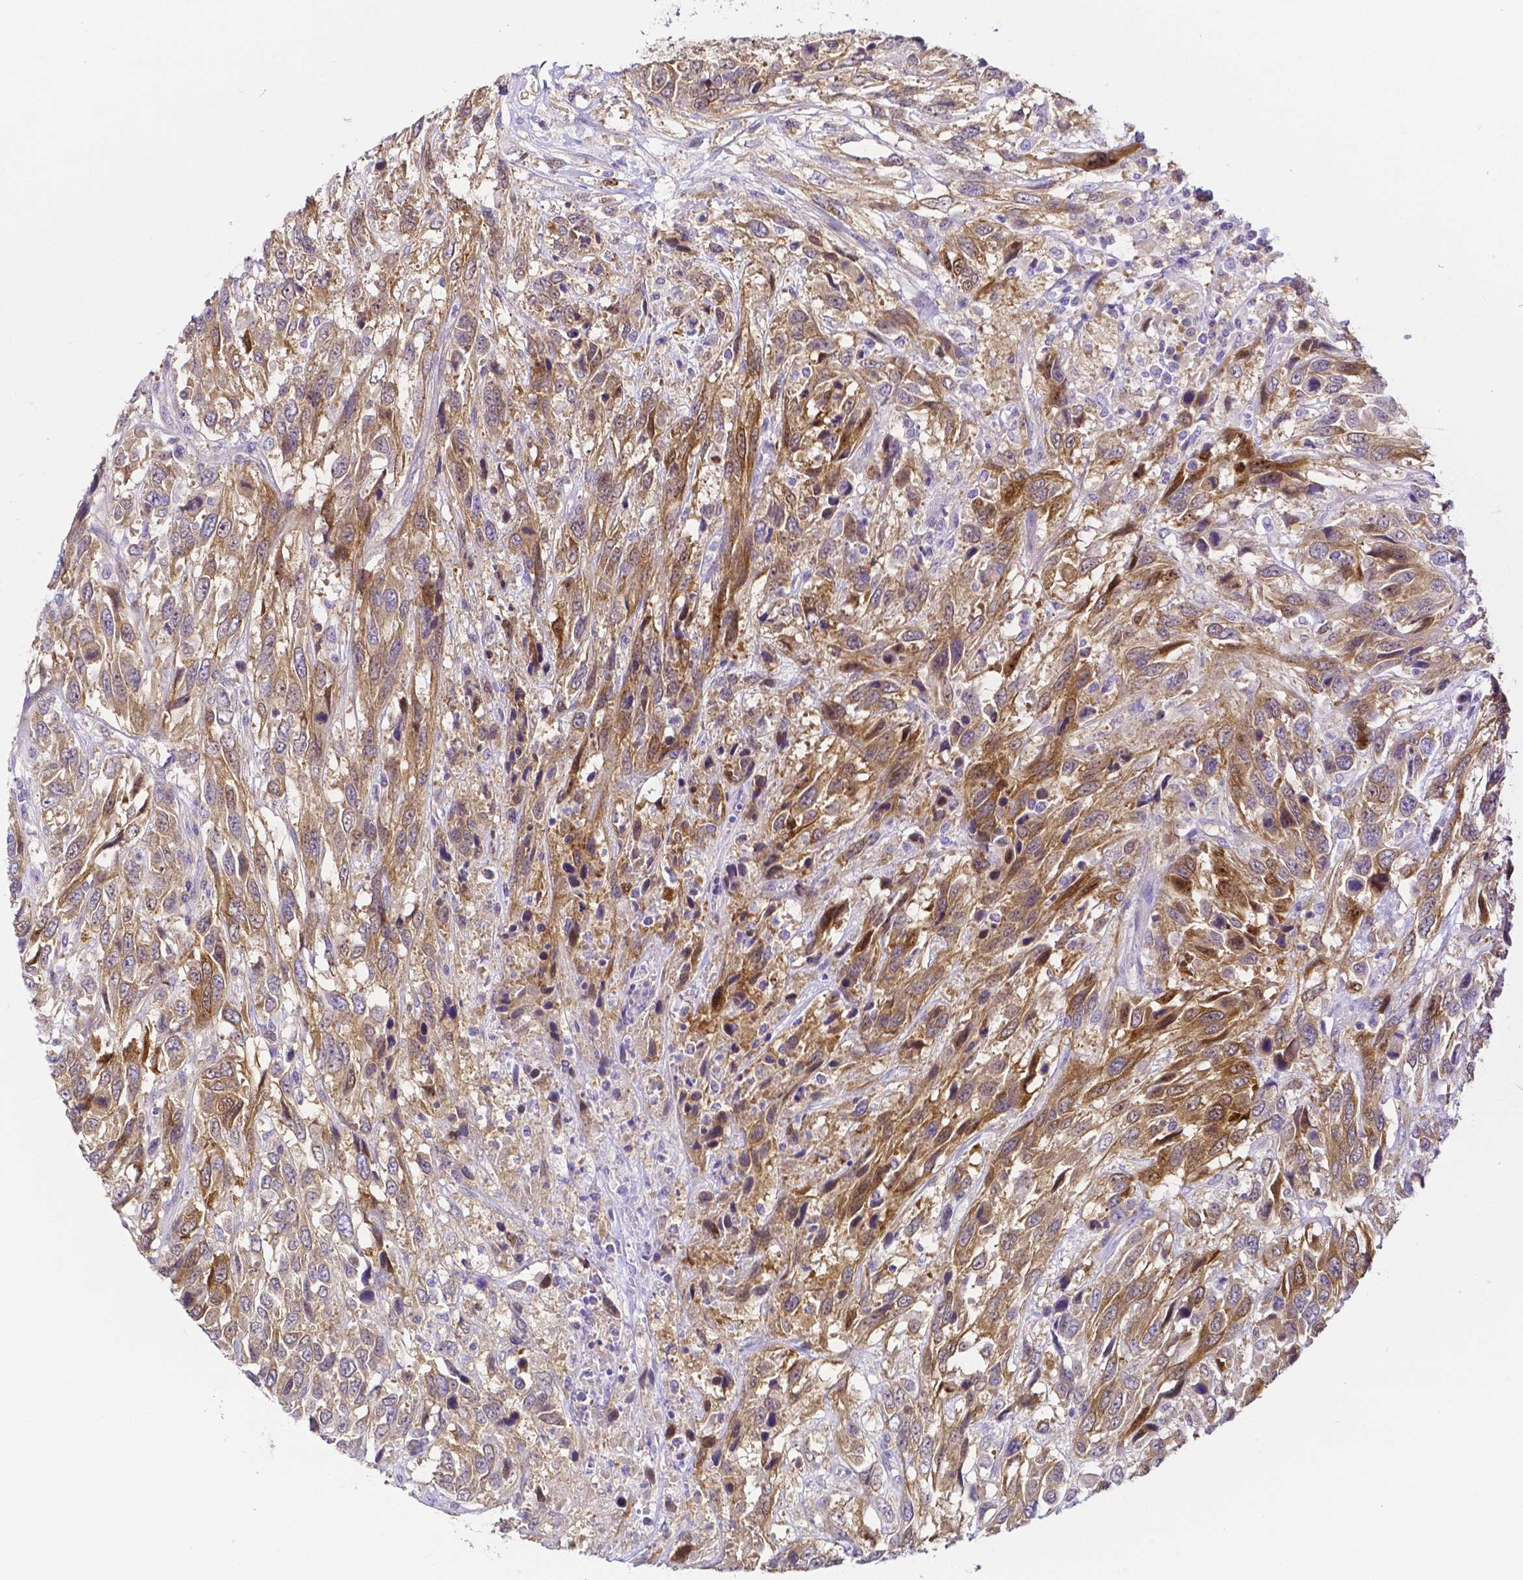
{"staining": {"intensity": "moderate", "quantity": ">75%", "location": "cytoplasmic/membranous"}, "tissue": "urothelial cancer", "cell_type": "Tumor cells", "image_type": "cancer", "snomed": [{"axis": "morphology", "description": "Urothelial carcinoma, High grade"}, {"axis": "topography", "description": "Urinary bladder"}], "caption": "Urothelial cancer stained for a protein (brown) shows moderate cytoplasmic/membranous positive staining in approximately >75% of tumor cells.", "gene": "PKP3", "patient": {"sex": "female", "age": 70}}